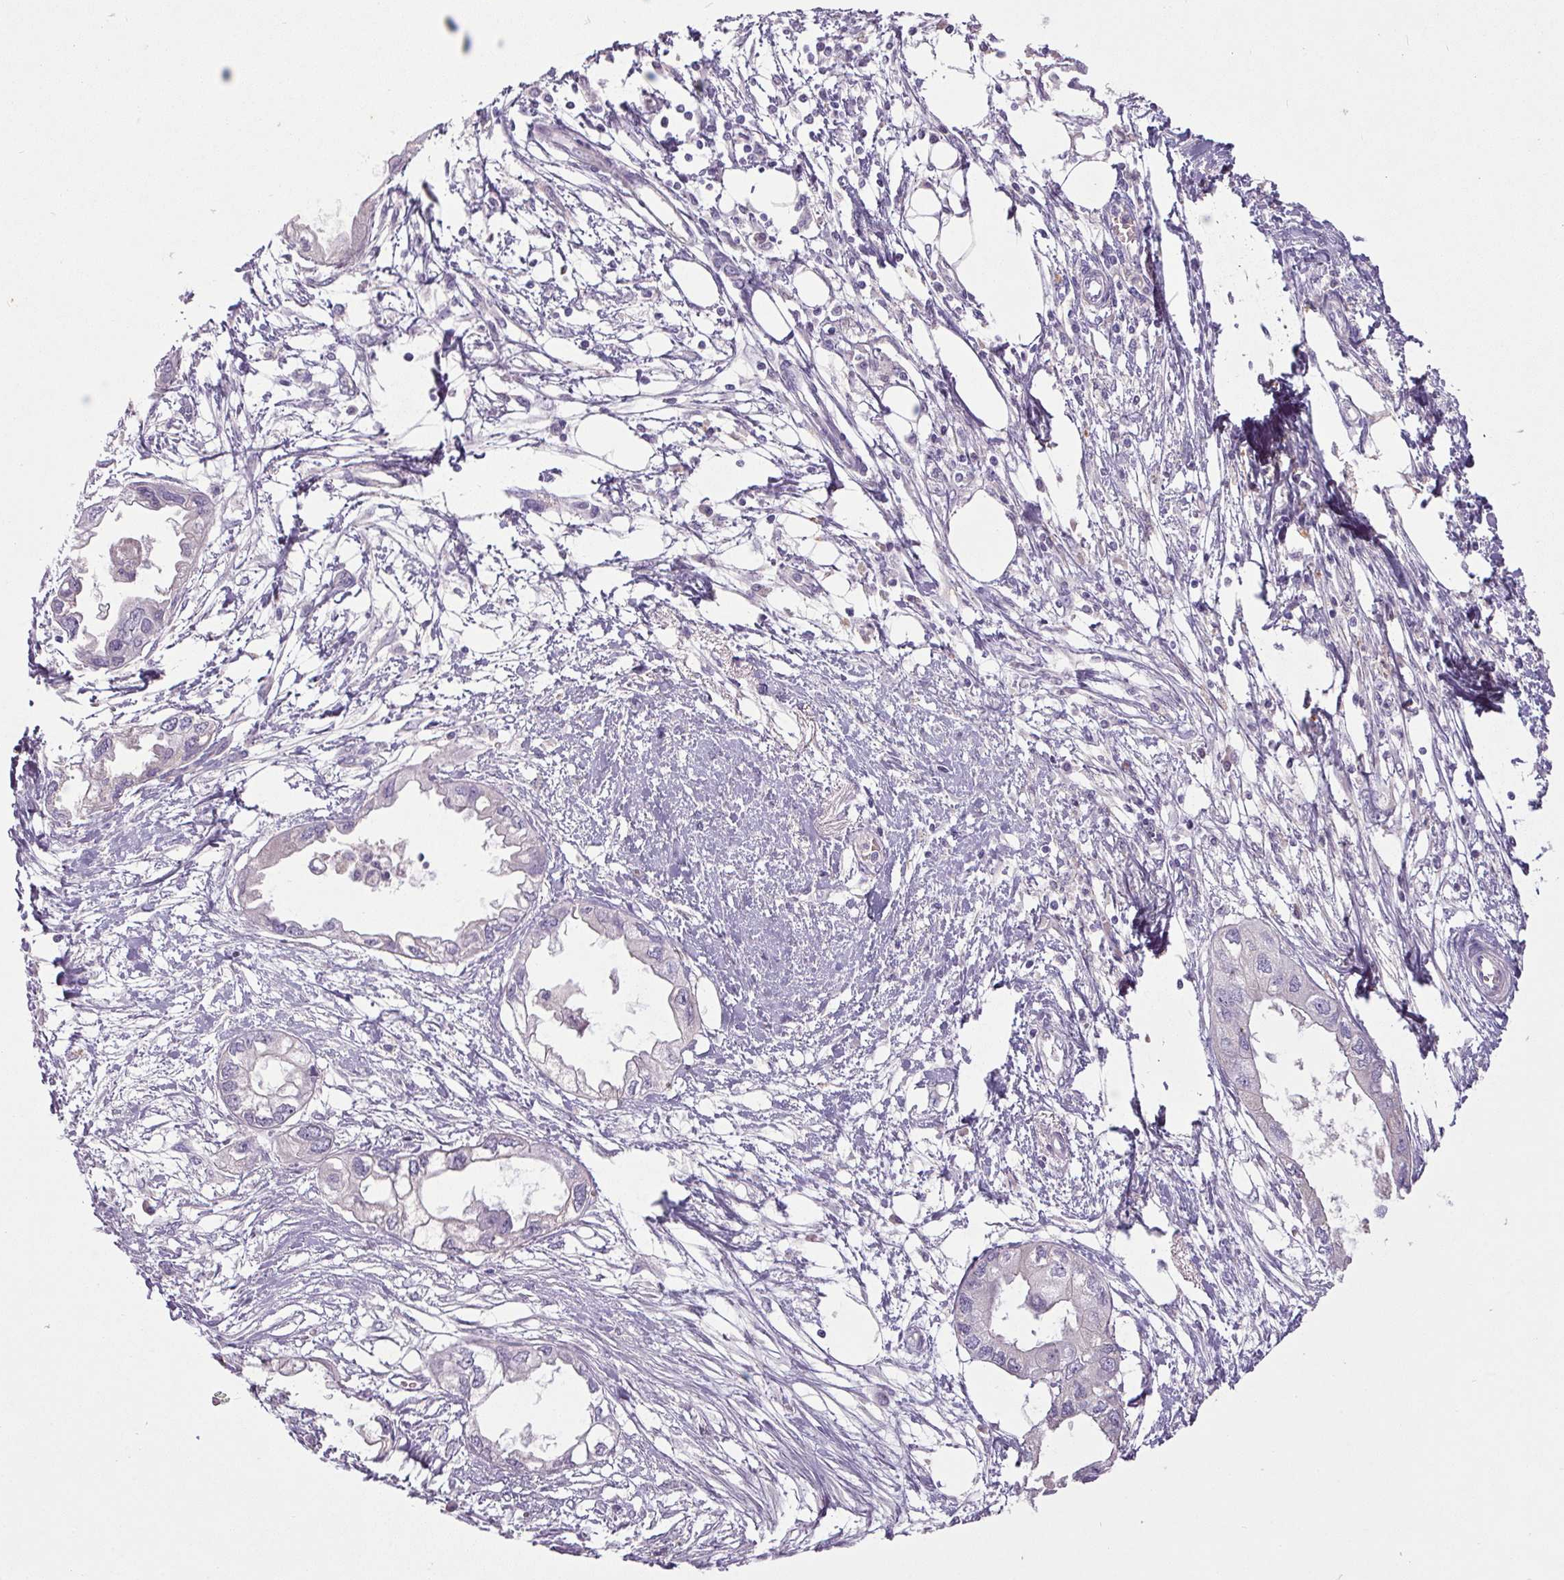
{"staining": {"intensity": "negative", "quantity": "none", "location": "none"}, "tissue": "endometrial cancer", "cell_type": "Tumor cells", "image_type": "cancer", "snomed": [{"axis": "morphology", "description": "Adenocarcinoma, NOS"}, {"axis": "morphology", "description": "Adenocarcinoma, metastatic, NOS"}, {"axis": "topography", "description": "Adipose tissue"}, {"axis": "topography", "description": "Endometrium"}], "caption": "This is an immunohistochemistry (IHC) micrograph of endometrial cancer (adenocarcinoma). There is no expression in tumor cells.", "gene": "APOC4", "patient": {"sex": "female", "age": 67}}